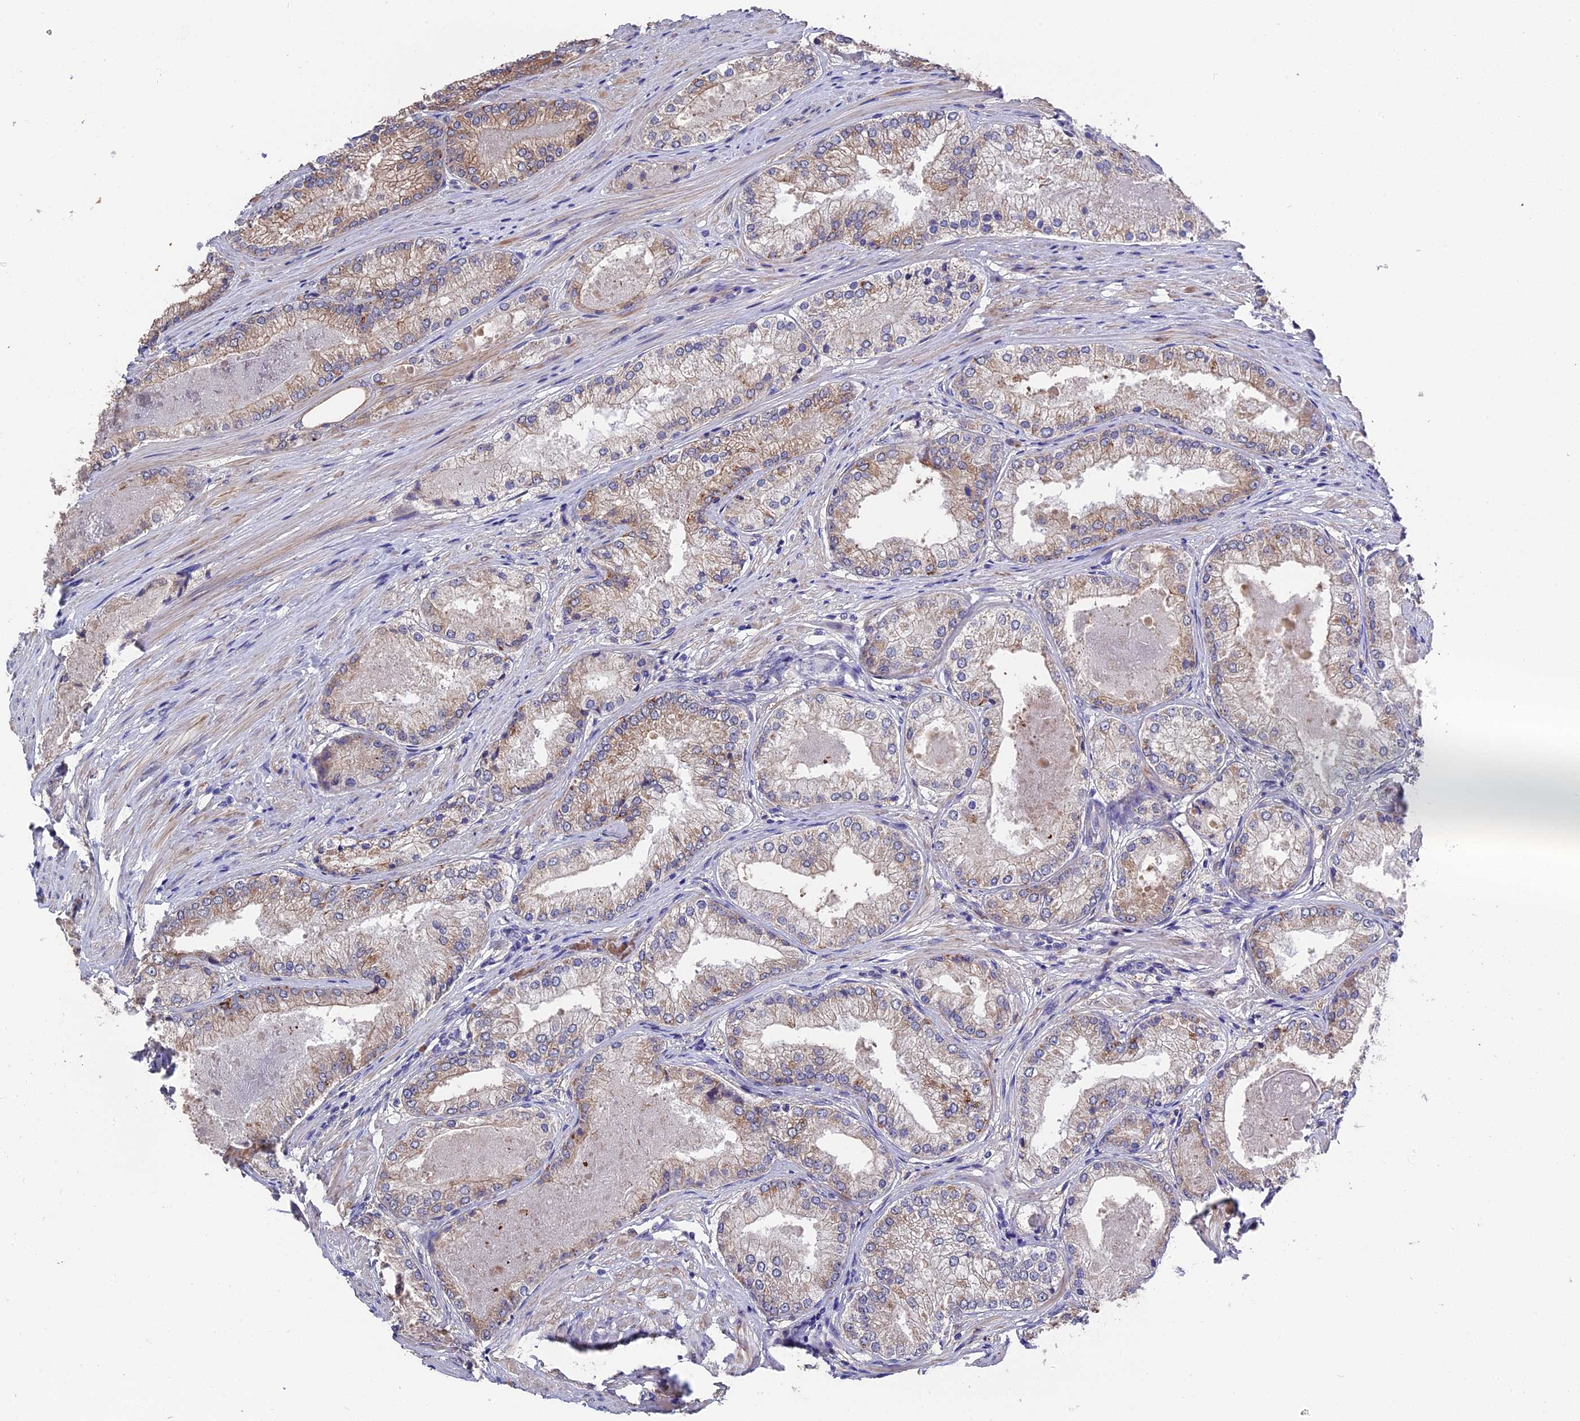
{"staining": {"intensity": "moderate", "quantity": "25%-75%", "location": "cytoplasmic/membranous"}, "tissue": "prostate cancer", "cell_type": "Tumor cells", "image_type": "cancer", "snomed": [{"axis": "morphology", "description": "Adenocarcinoma, Low grade"}, {"axis": "topography", "description": "Prostate"}], "caption": "There is medium levels of moderate cytoplasmic/membranous staining in tumor cells of prostate low-grade adenocarcinoma, as demonstrated by immunohistochemical staining (brown color).", "gene": "ZCCHC2", "patient": {"sex": "male", "age": 68}}